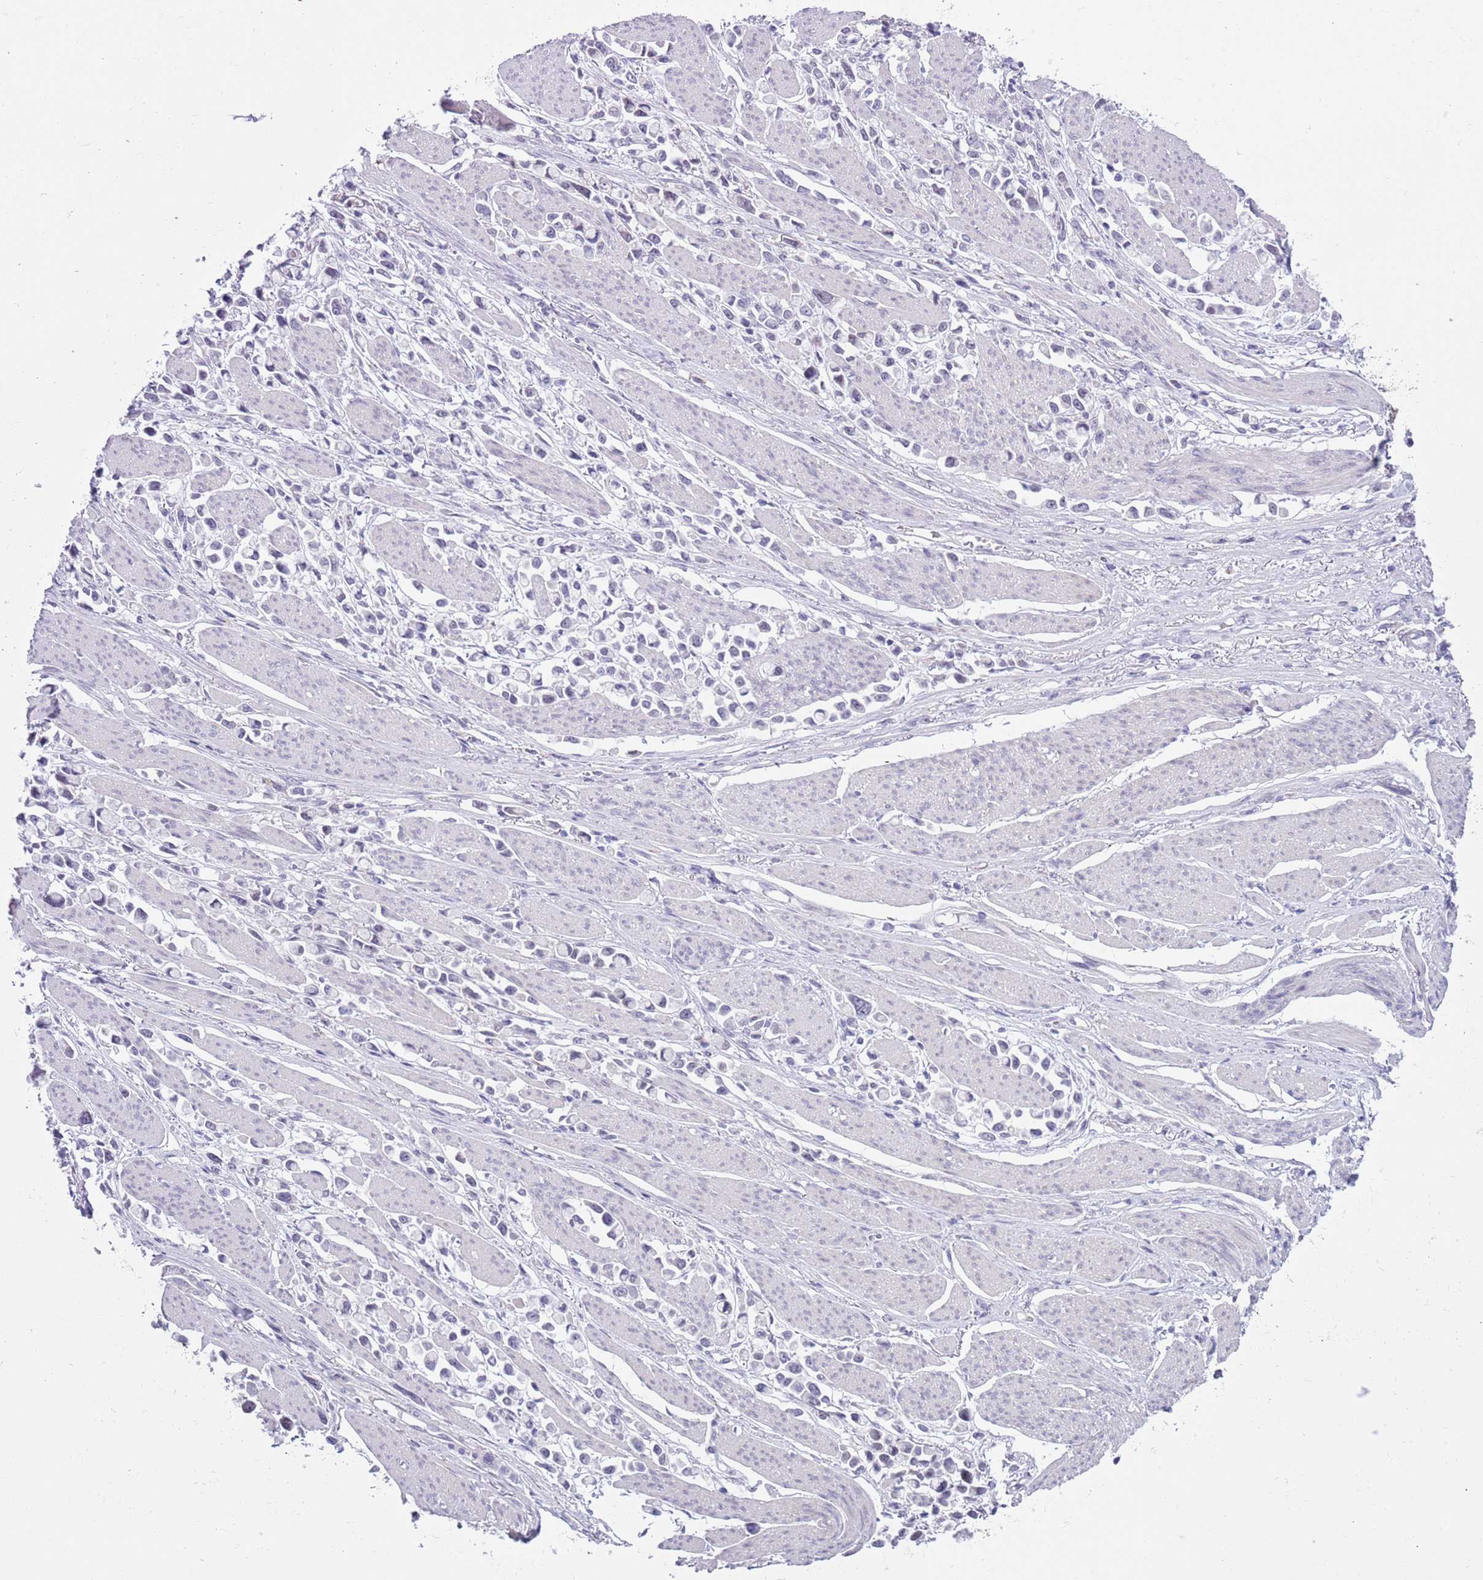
{"staining": {"intensity": "negative", "quantity": "none", "location": "none"}, "tissue": "stomach cancer", "cell_type": "Tumor cells", "image_type": "cancer", "snomed": [{"axis": "morphology", "description": "Adenocarcinoma, NOS"}, {"axis": "topography", "description": "Stomach"}], "caption": "Immunohistochemistry (IHC) photomicrograph of neoplastic tissue: human stomach cancer stained with DAB (3,3'-diaminobenzidine) demonstrates no significant protein positivity in tumor cells.", "gene": "ZNF576", "patient": {"sex": "female", "age": 81}}